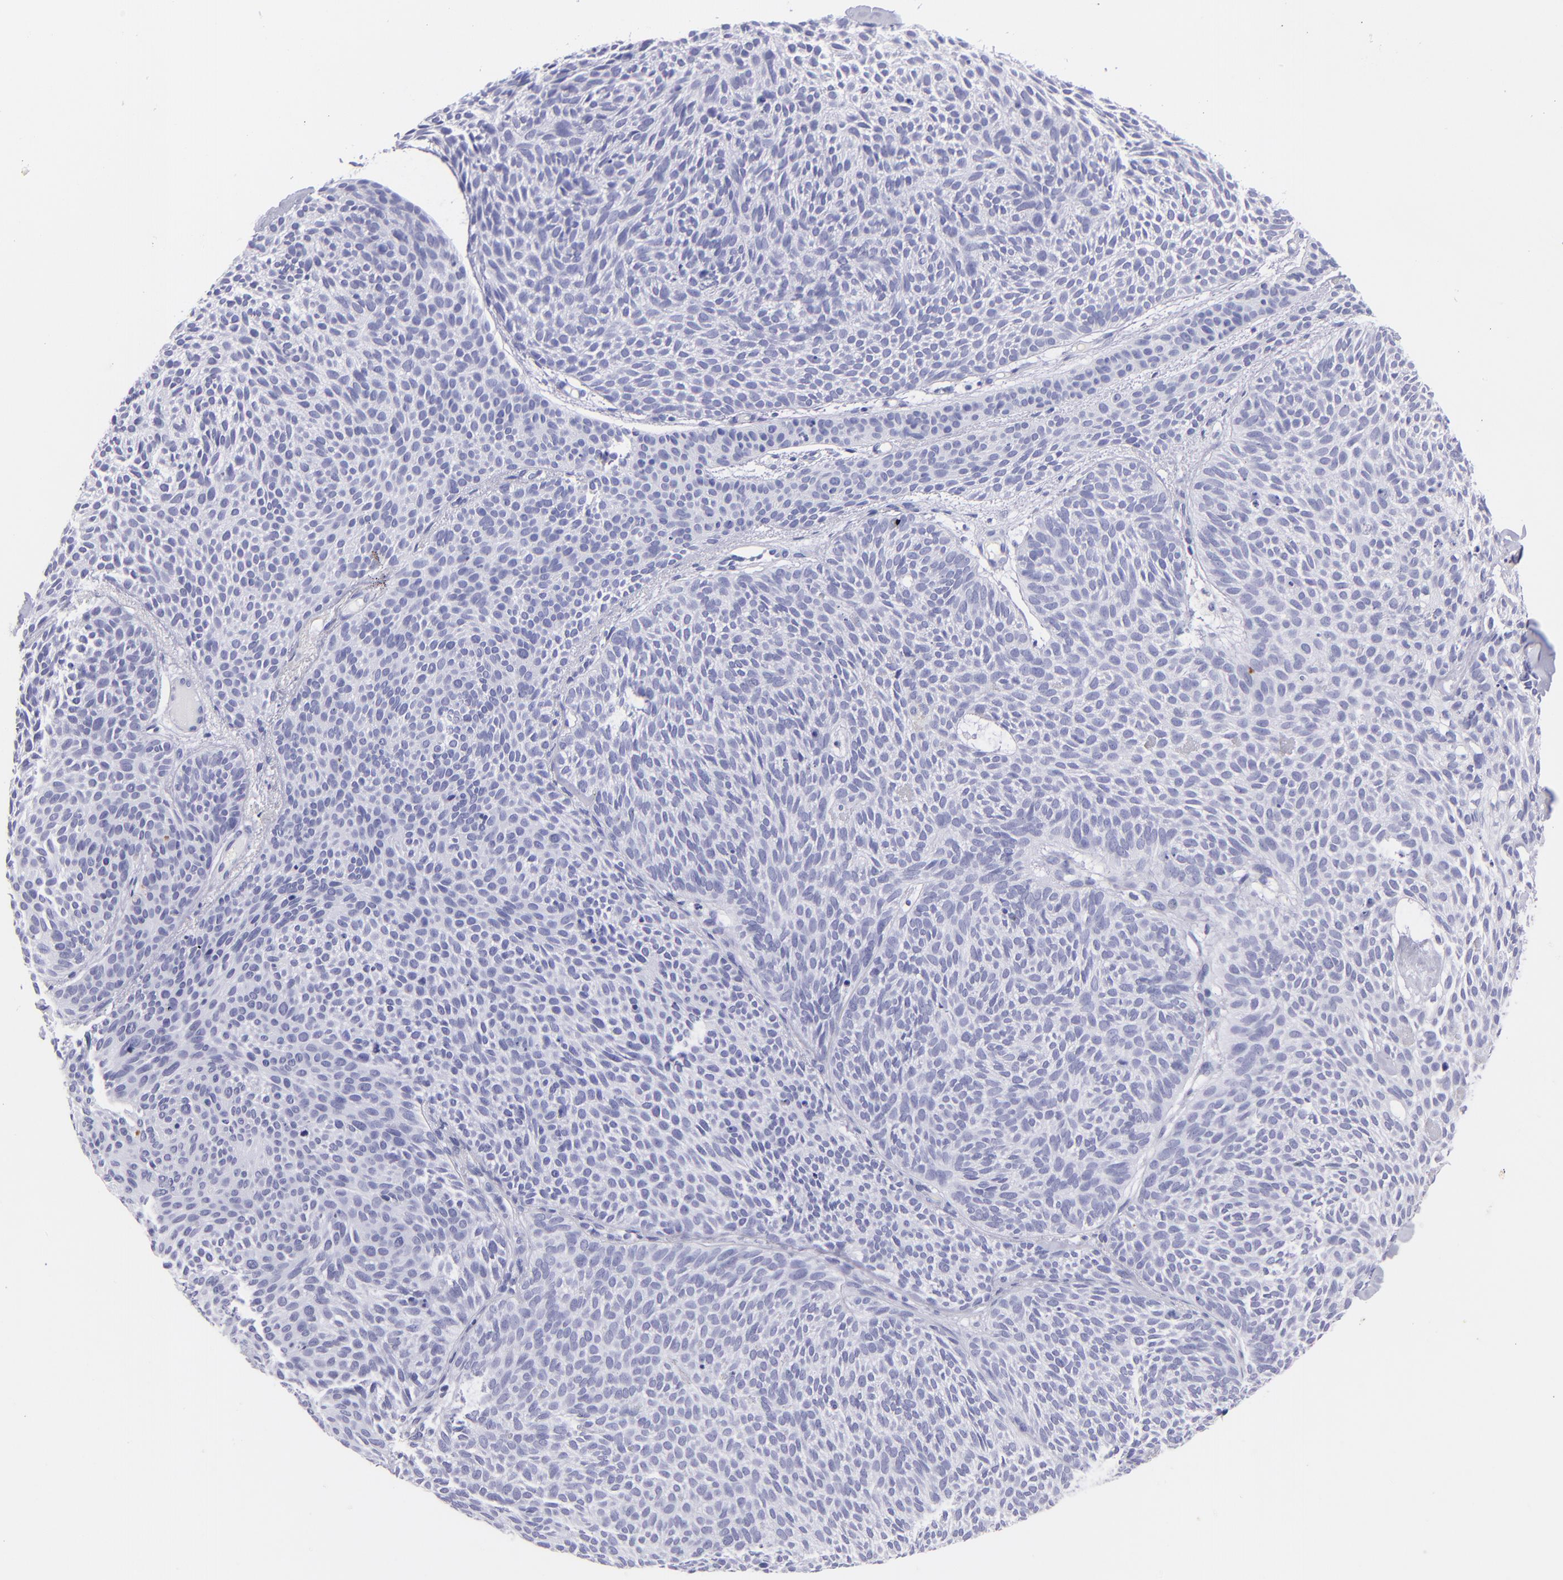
{"staining": {"intensity": "negative", "quantity": "none", "location": "none"}, "tissue": "skin cancer", "cell_type": "Tumor cells", "image_type": "cancer", "snomed": [{"axis": "morphology", "description": "Basal cell carcinoma"}, {"axis": "topography", "description": "Skin"}], "caption": "Immunohistochemistry (IHC) micrograph of neoplastic tissue: skin cancer stained with DAB exhibits no significant protein positivity in tumor cells.", "gene": "PIP", "patient": {"sex": "male", "age": 84}}